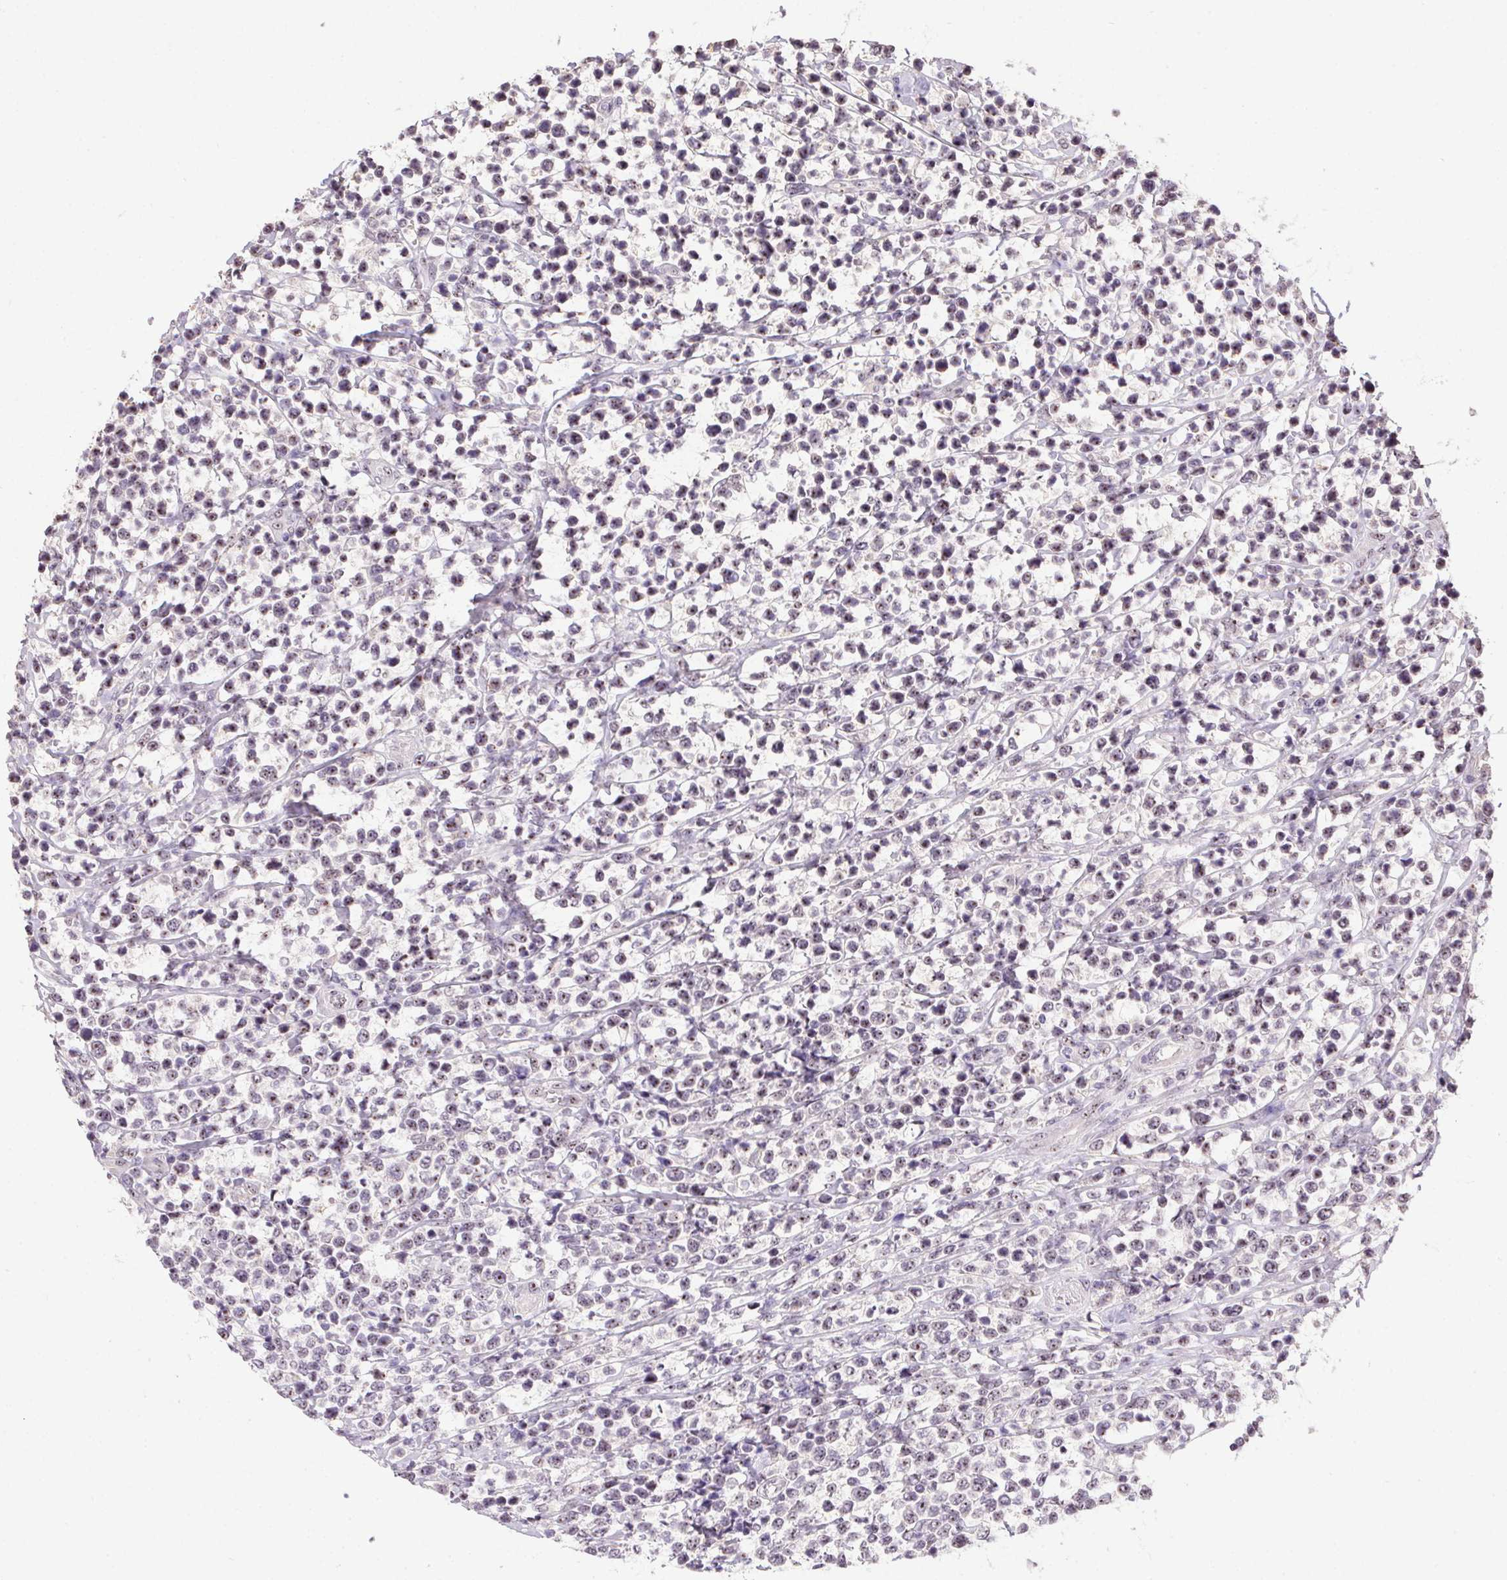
{"staining": {"intensity": "weak", "quantity": ">75%", "location": "nuclear"}, "tissue": "lymphoma", "cell_type": "Tumor cells", "image_type": "cancer", "snomed": [{"axis": "morphology", "description": "Malignant lymphoma, non-Hodgkin's type, High grade"}, {"axis": "topography", "description": "Soft tissue"}], "caption": "Malignant lymphoma, non-Hodgkin's type (high-grade) stained for a protein reveals weak nuclear positivity in tumor cells. The staining was performed using DAB (3,3'-diaminobenzidine), with brown indicating positive protein expression. Nuclei are stained blue with hematoxylin.", "gene": "BATF2", "patient": {"sex": "female", "age": 56}}